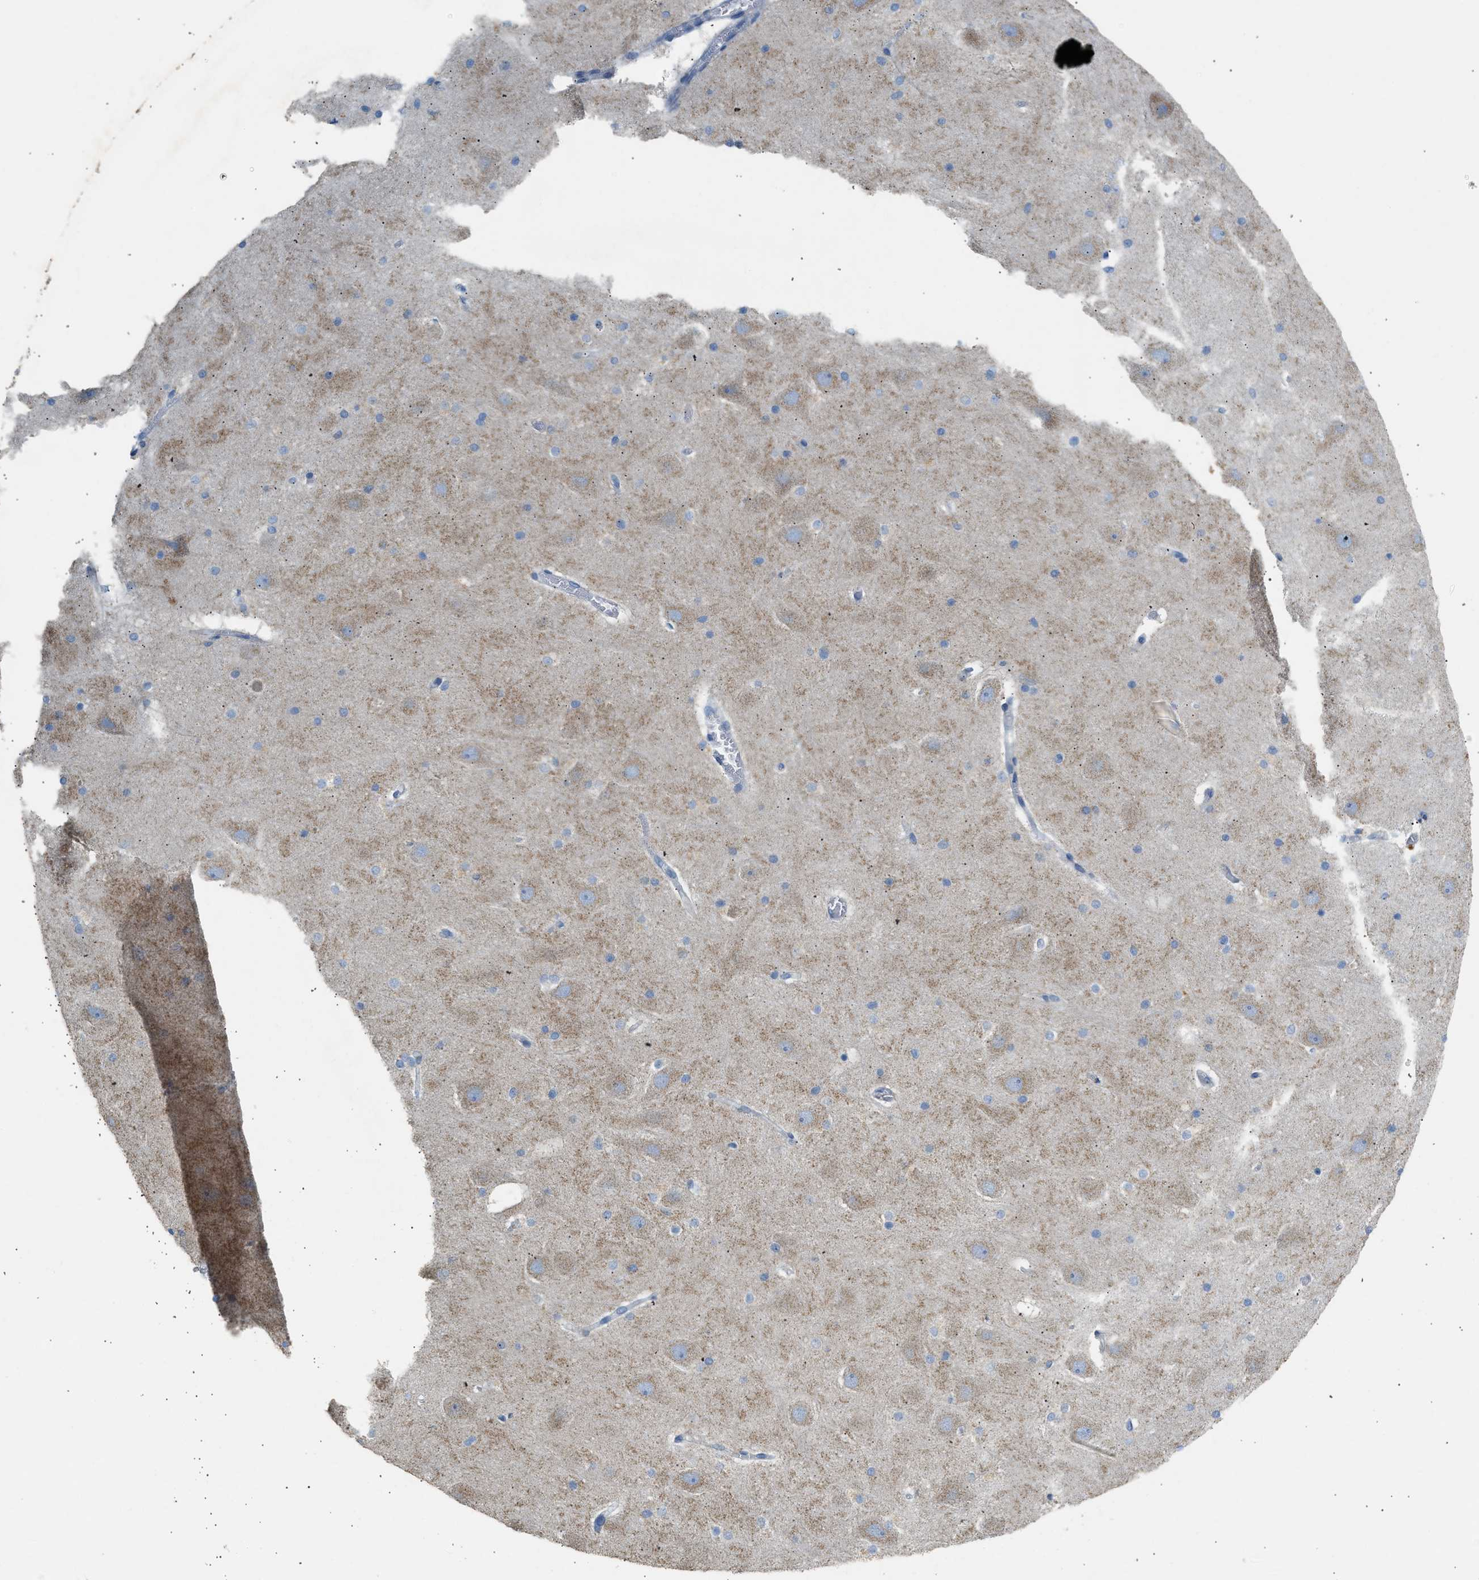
{"staining": {"intensity": "negative", "quantity": "none", "location": "none"}, "tissue": "hippocampus", "cell_type": "Glial cells", "image_type": "normal", "snomed": [{"axis": "morphology", "description": "Normal tissue, NOS"}, {"axis": "topography", "description": "Hippocampus"}], "caption": "The image displays no staining of glial cells in normal hippocampus. (Stains: DAB (3,3'-diaminobenzidine) immunohistochemistry with hematoxylin counter stain, Microscopy: brightfield microscopy at high magnification).", "gene": "NDUFS8", "patient": {"sex": "male", "age": 45}}